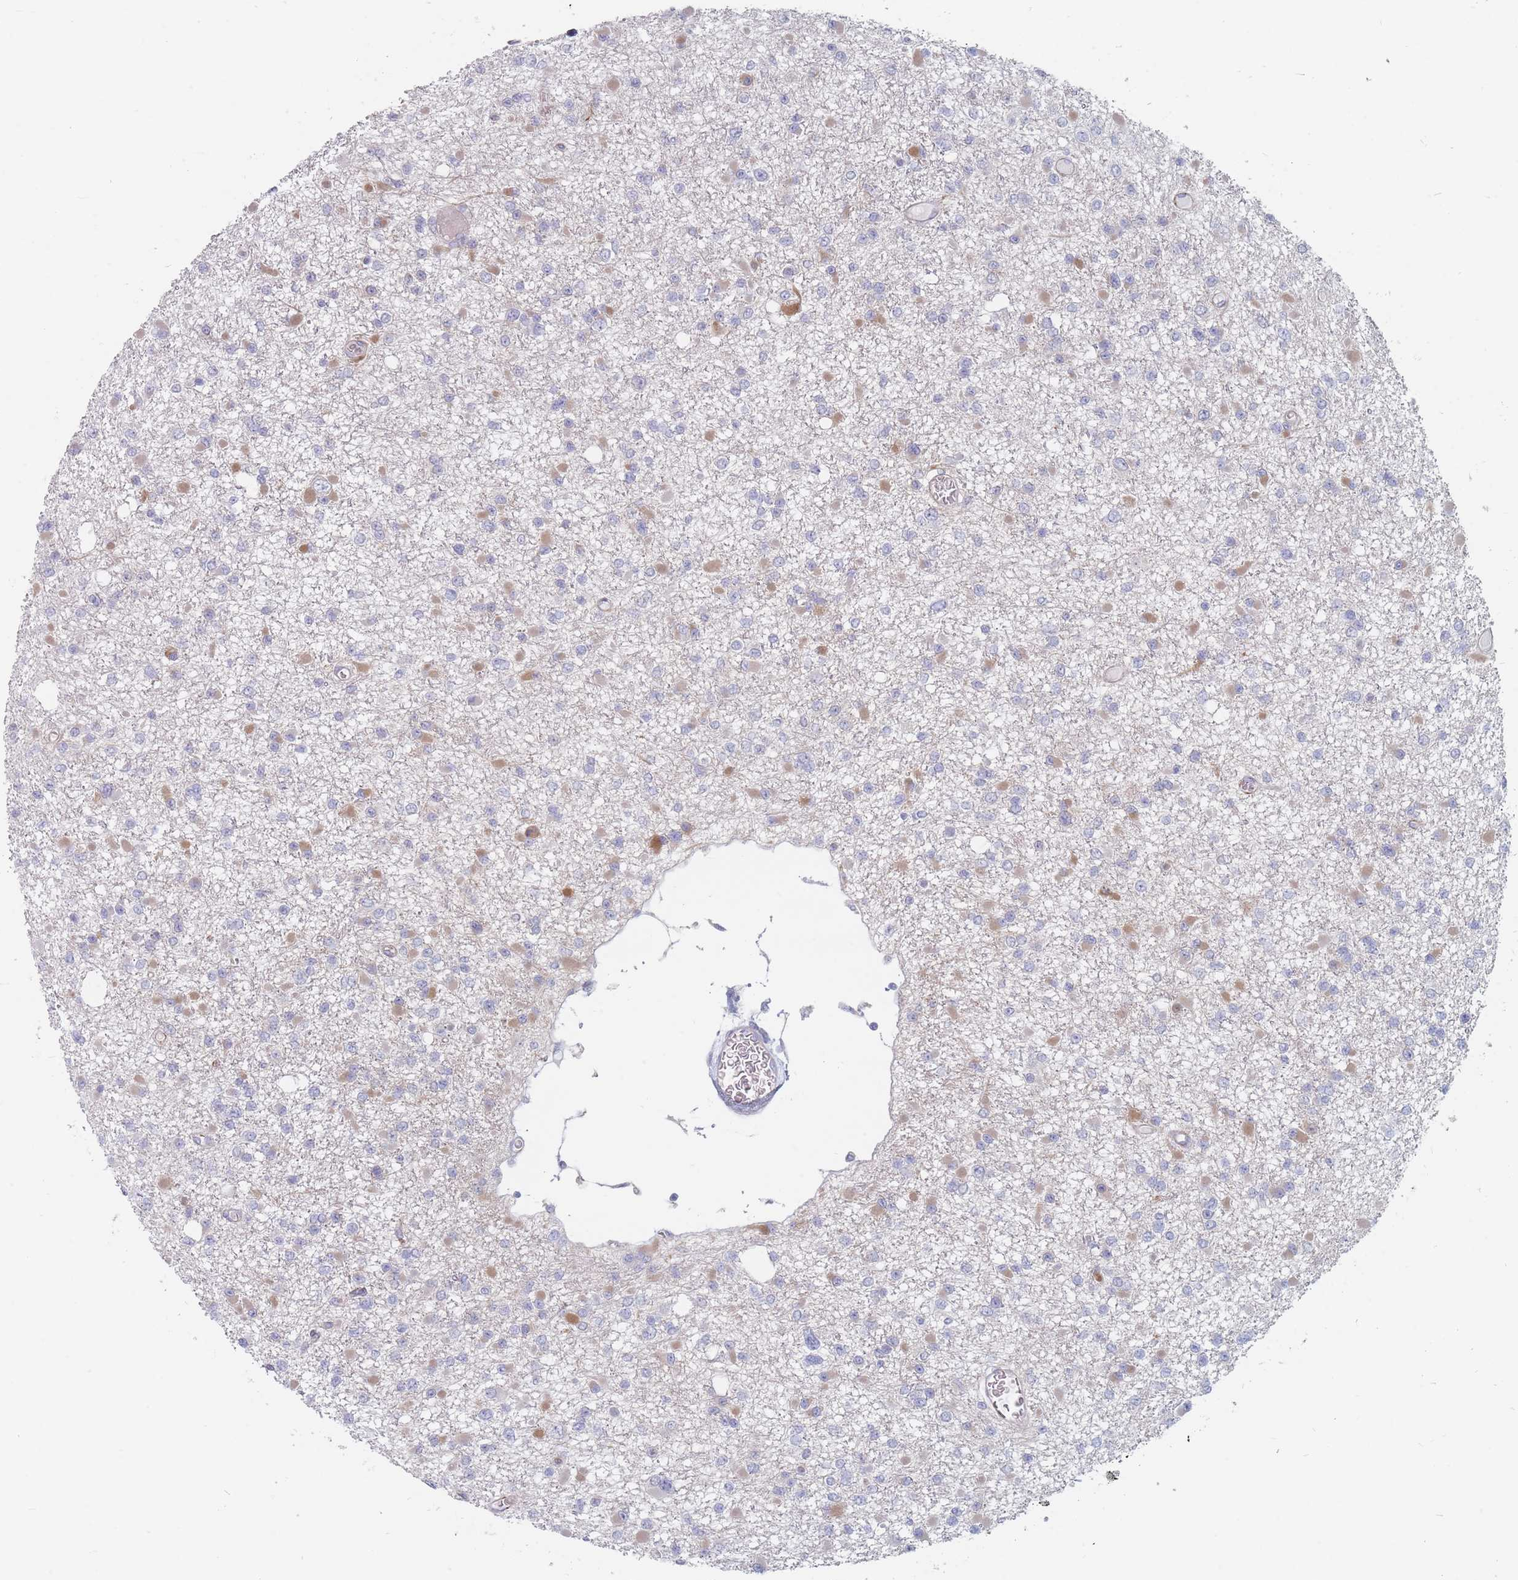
{"staining": {"intensity": "negative", "quantity": "none", "location": "none"}, "tissue": "glioma", "cell_type": "Tumor cells", "image_type": "cancer", "snomed": [{"axis": "morphology", "description": "Glioma, malignant, Low grade"}, {"axis": "topography", "description": "Brain"}], "caption": "Photomicrograph shows no protein positivity in tumor cells of malignant glioma (low-grade) tissue.", "gene": "ERBIN", "patient": {"sex": "female", "age": 22}}